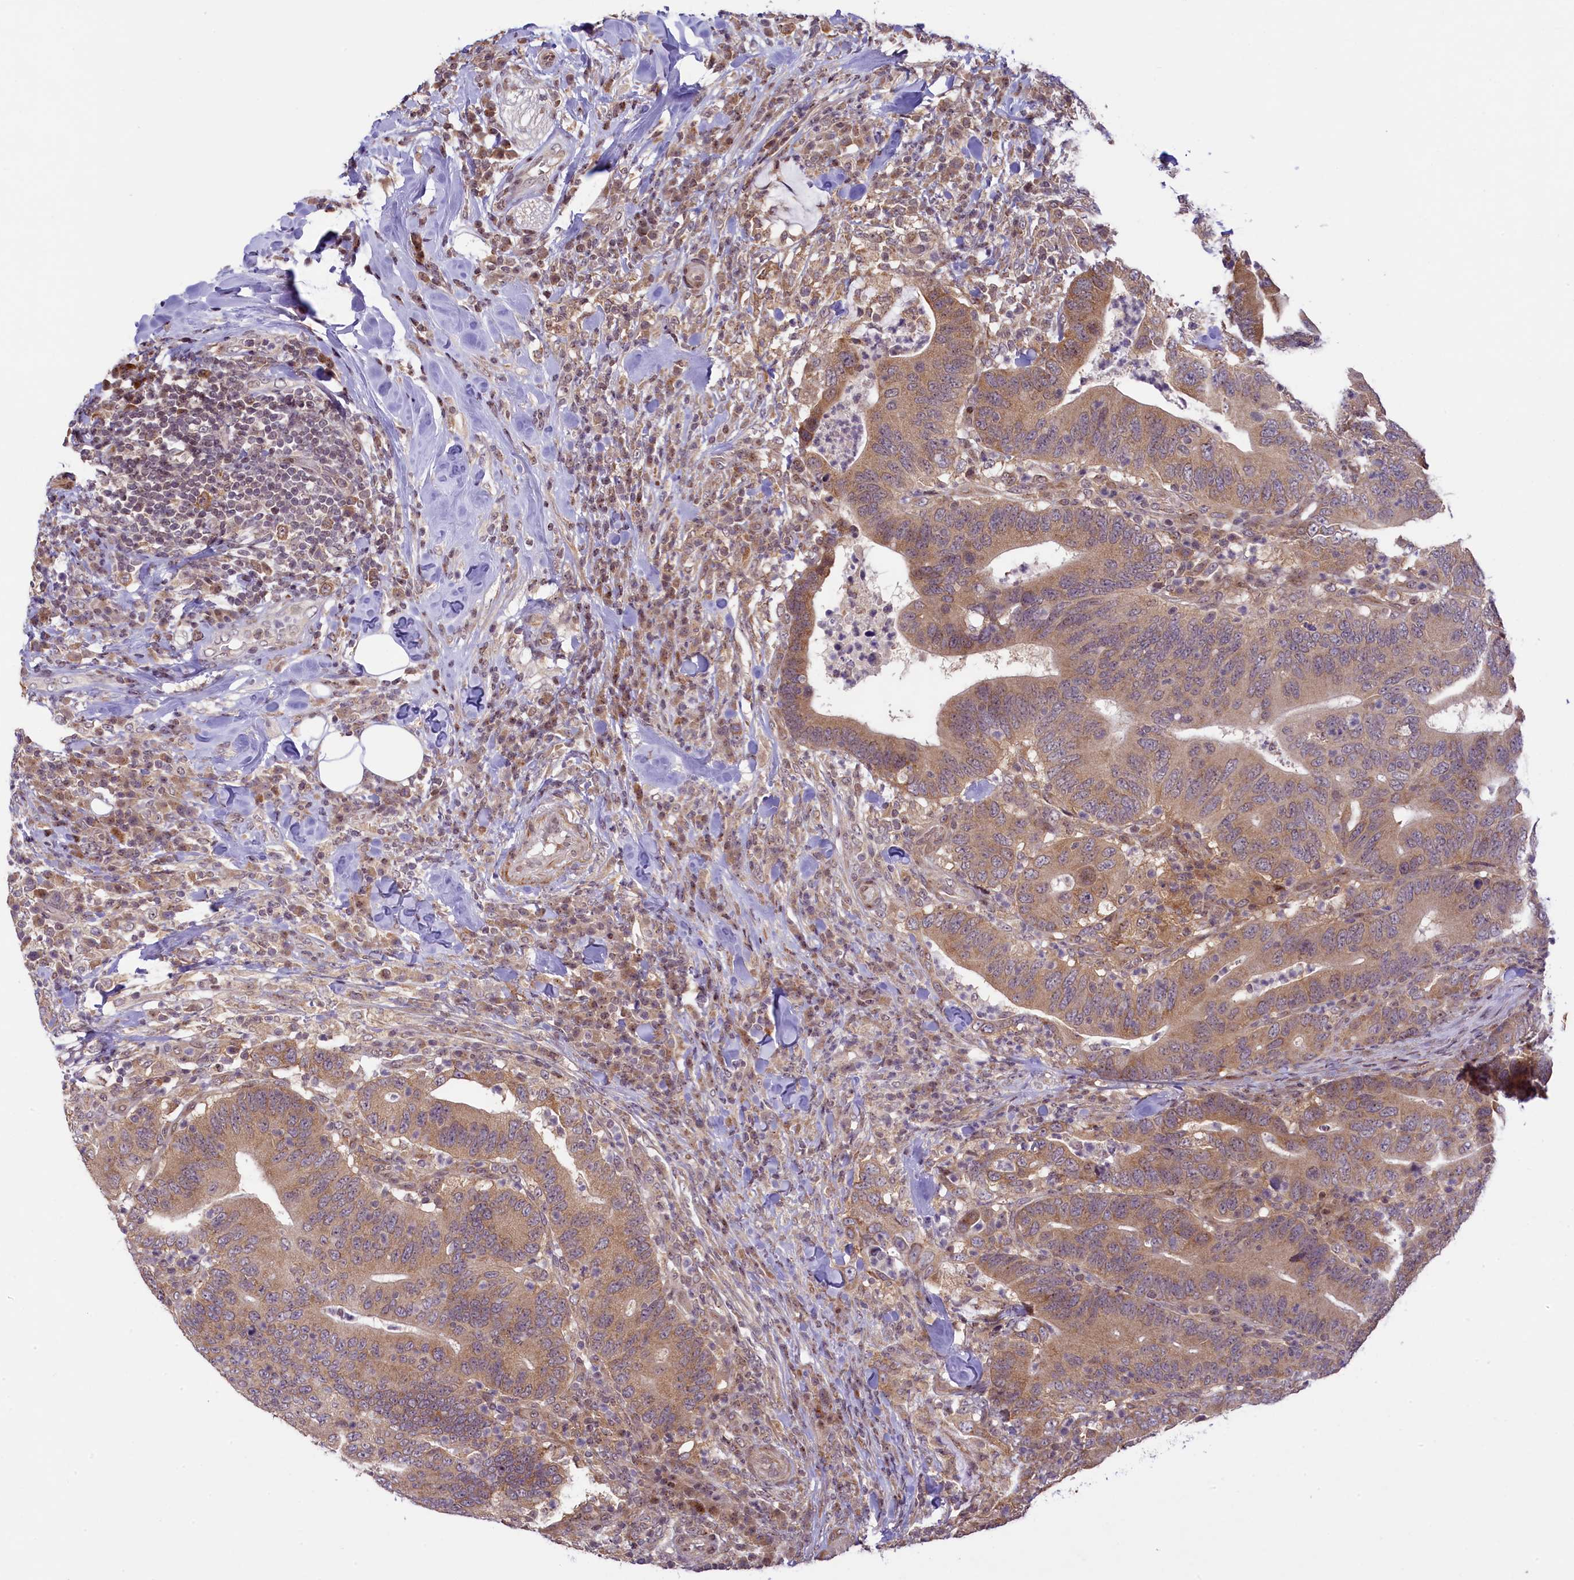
{"staining": {"intensity": "moderate", "quantity": ">75%", "location": "cytoplasmic/membranous"}, "tissue": "colorectal cancer", "cell_type": "Tumor cells", "image_type": "cancer", "snomed": [{"axis": "morphology", "description": "Adenocarcinoma, NOS"}, {"axis": "topography", "description": "Colon"}], "caption": "Colorectal cancer stained with a protein marker reveals moderate staining in tumor cells.", "gene": "RBBP8", "patient": {"sex": "female", "age": 66}}